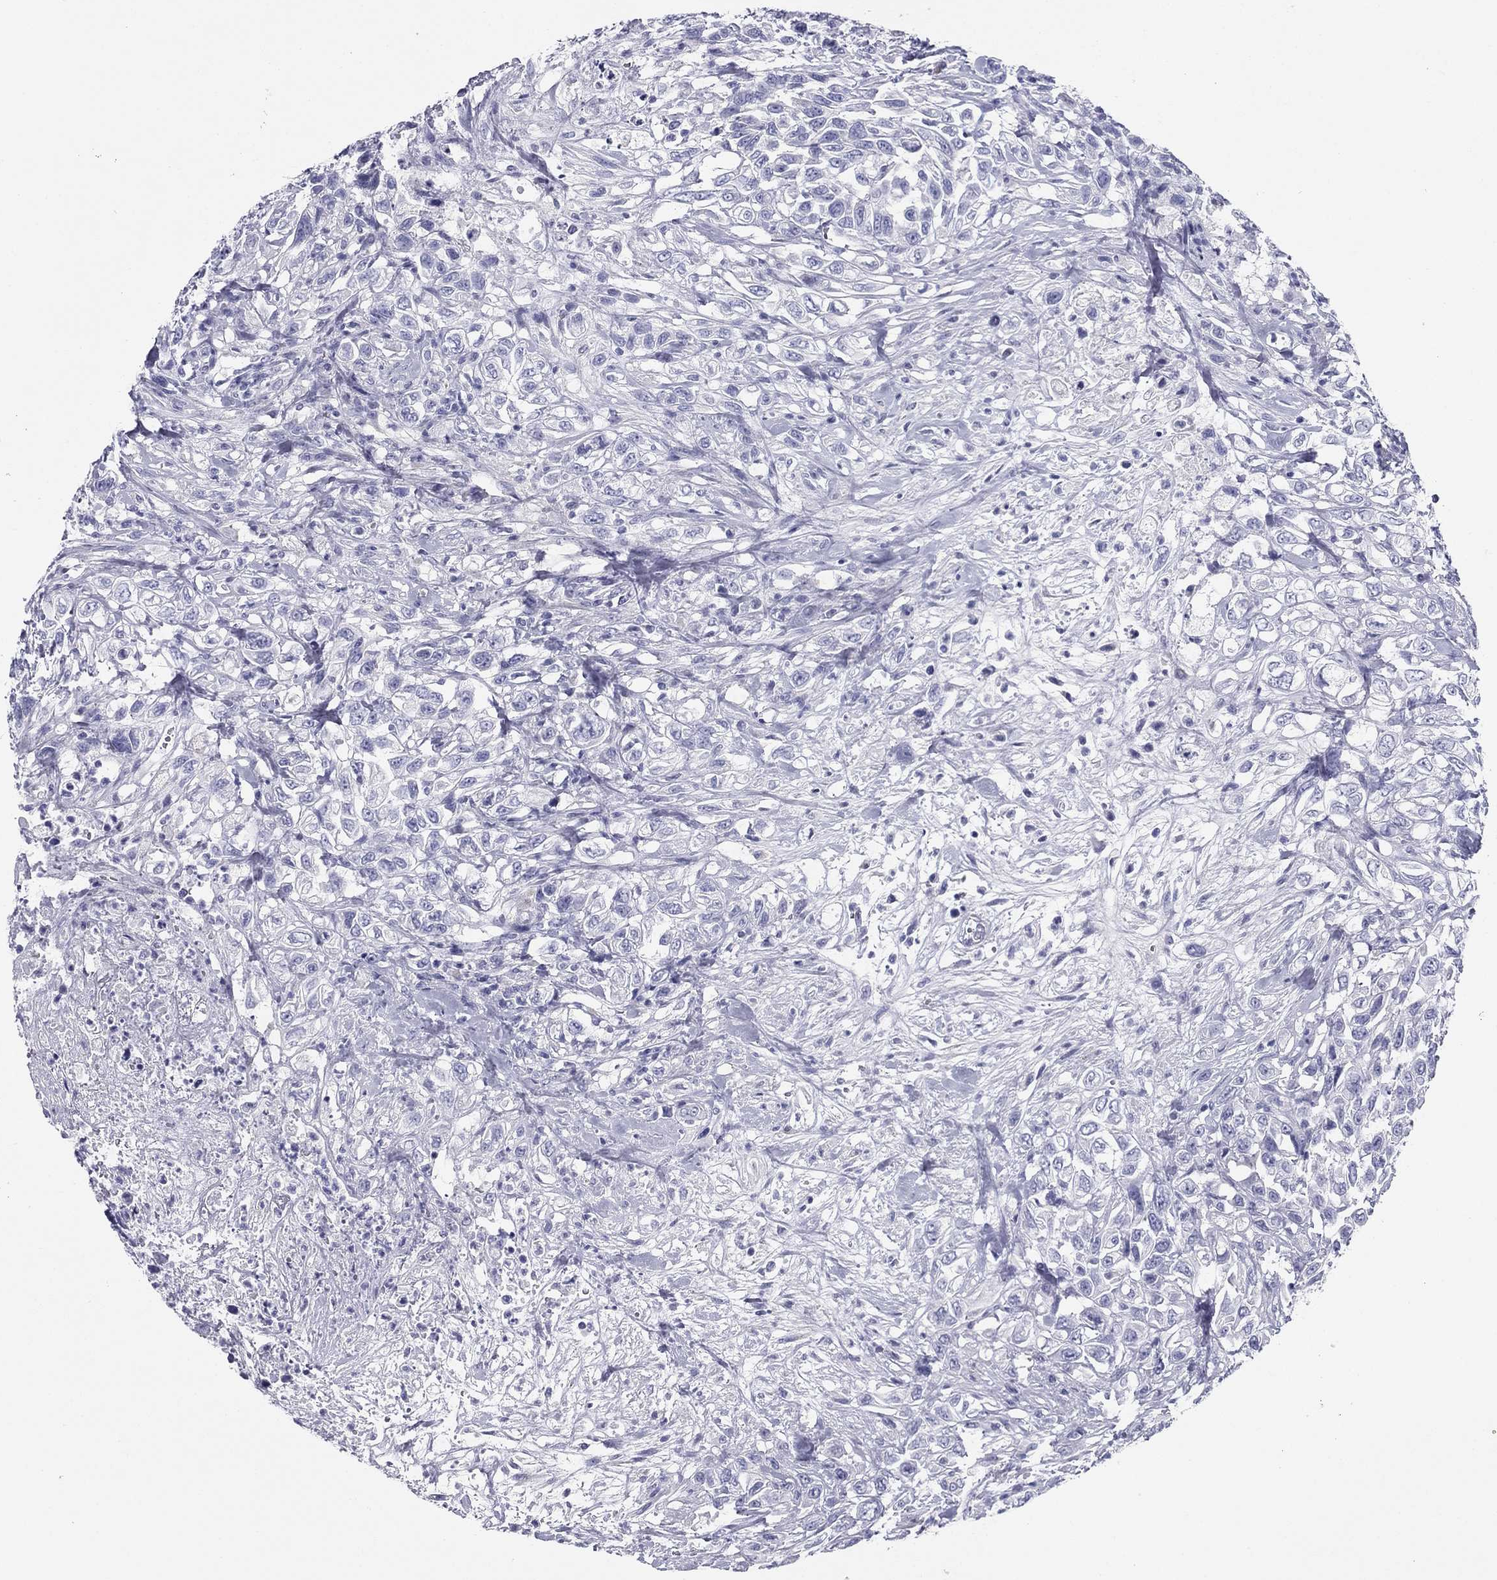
{"staining": {"intensity": "negative", "quantity": "none", "location": "none"}, "tissue": "urothelial cancer", "cell_type": "Tumor cells", "image_type": "cancer", "snomed": [{"axis": "morphology", "description": "Urothelial carcinoma, High grade"}, {"axis": "topography", "description": "Urinary bladder"}], "caption": "An immunohistochemistry image of high-grade urothelial carcinoma is shown. There is no staining in tumor cells of high-grade urothelial carcinoma. (DAB IHC, high magnification).", "gene": "ZP2", "patient": {"sex": "female", "age": 56}}